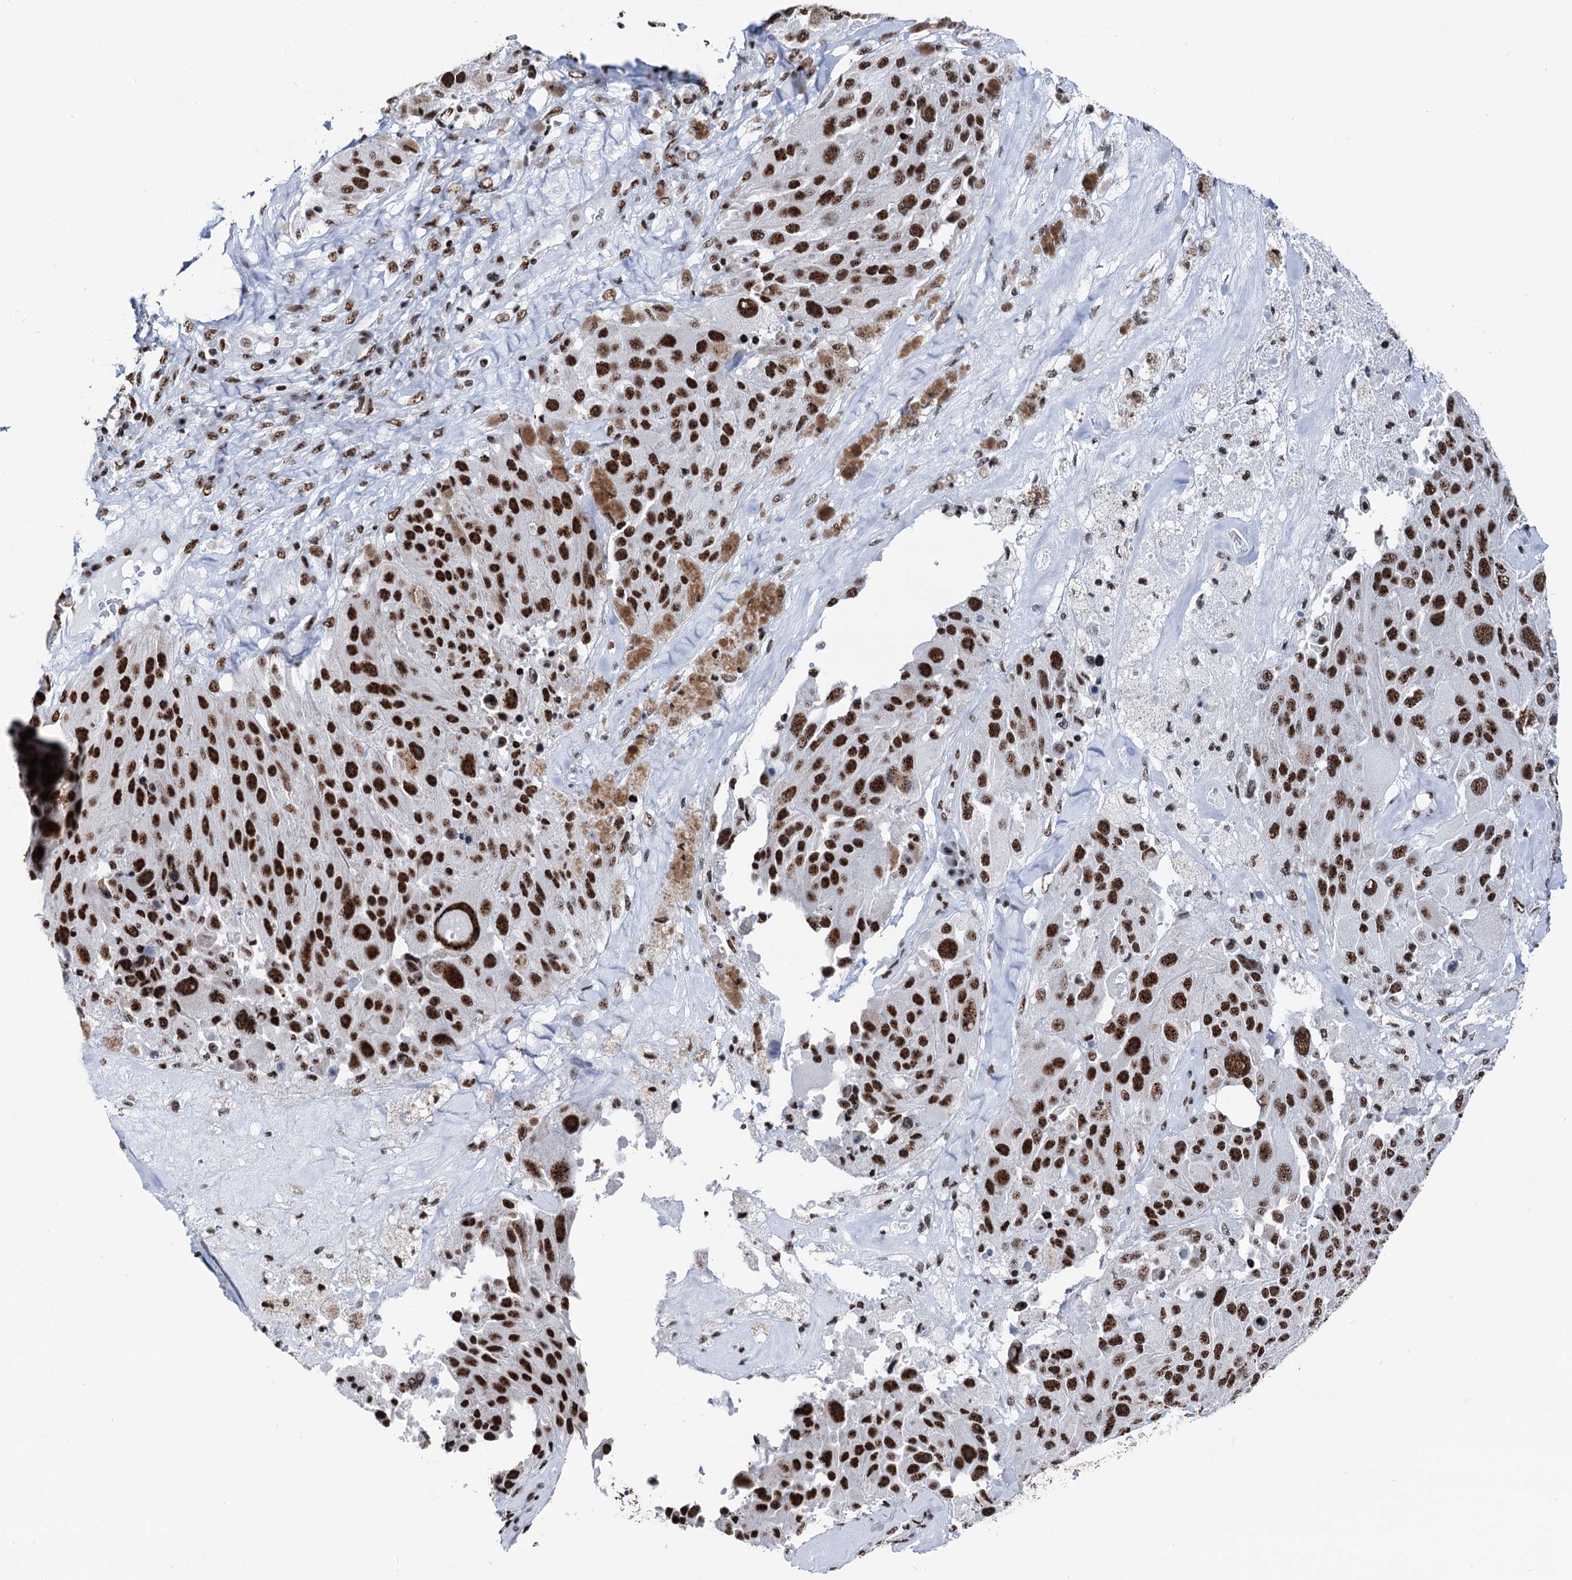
{"staining": {"intensity": "strong", "quantity": ">75%", "location": "nuclear"}, "tissue": "melanoma", "cell_type": "Tumor cells", "image_type": "cancer", "snomed": [{"axis": "morphology", "description": "Malignant melanoma, Metastatic site"}, {"axis": "topography", "description": "Lymph node"}], "caption": "The immunohistochemical stain highlights strong nuclear expression in tumor cells of malignant melanoma (metastatic site) tissue.", "gene": "DDX23", "patient": {"sex": "male", "age": 62}}